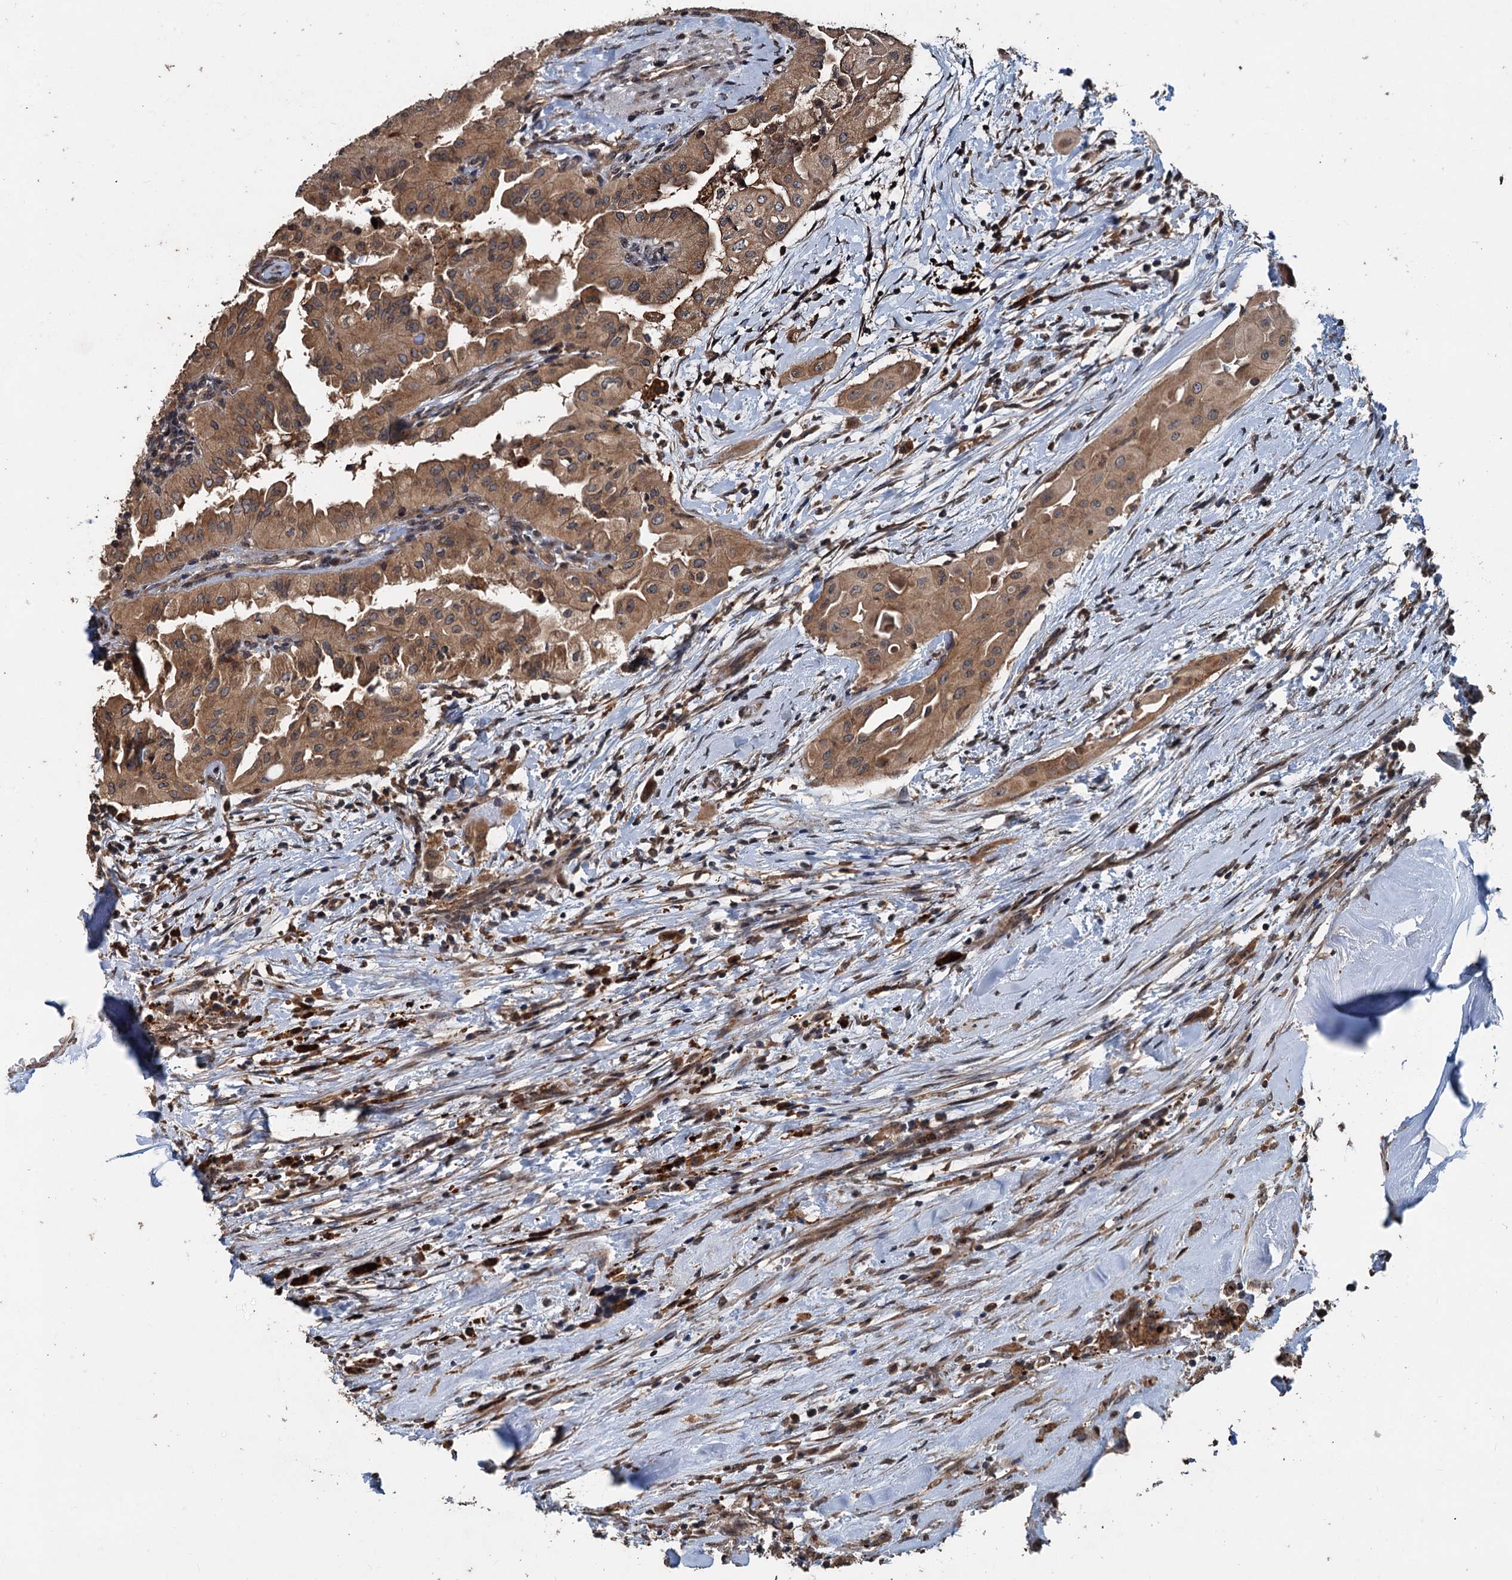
{"staining": {"intensity": "moderate", "quantity": ">75%", "location": "cytoplasmic/membranous"}, "tissue": "thyroid cancer", "cell_type": "Tumor cells", "image_type": "cancer", "snomed": [{"axis": "morphology", "description": "Papillary adenocarcinoma, NOS"}, {"axis": "topography", "description": "Thyroid gland"}], "caption": "Thyroid cancer was stained to show a protein in brown. There is medium levels of moderate cytoplasmic/membranous positivity in approximately >75% of tumor cells. Nuclei are stained in blue.", "gene": "N4BP2L2", "patient": {"sex": "female", "age": 59}}